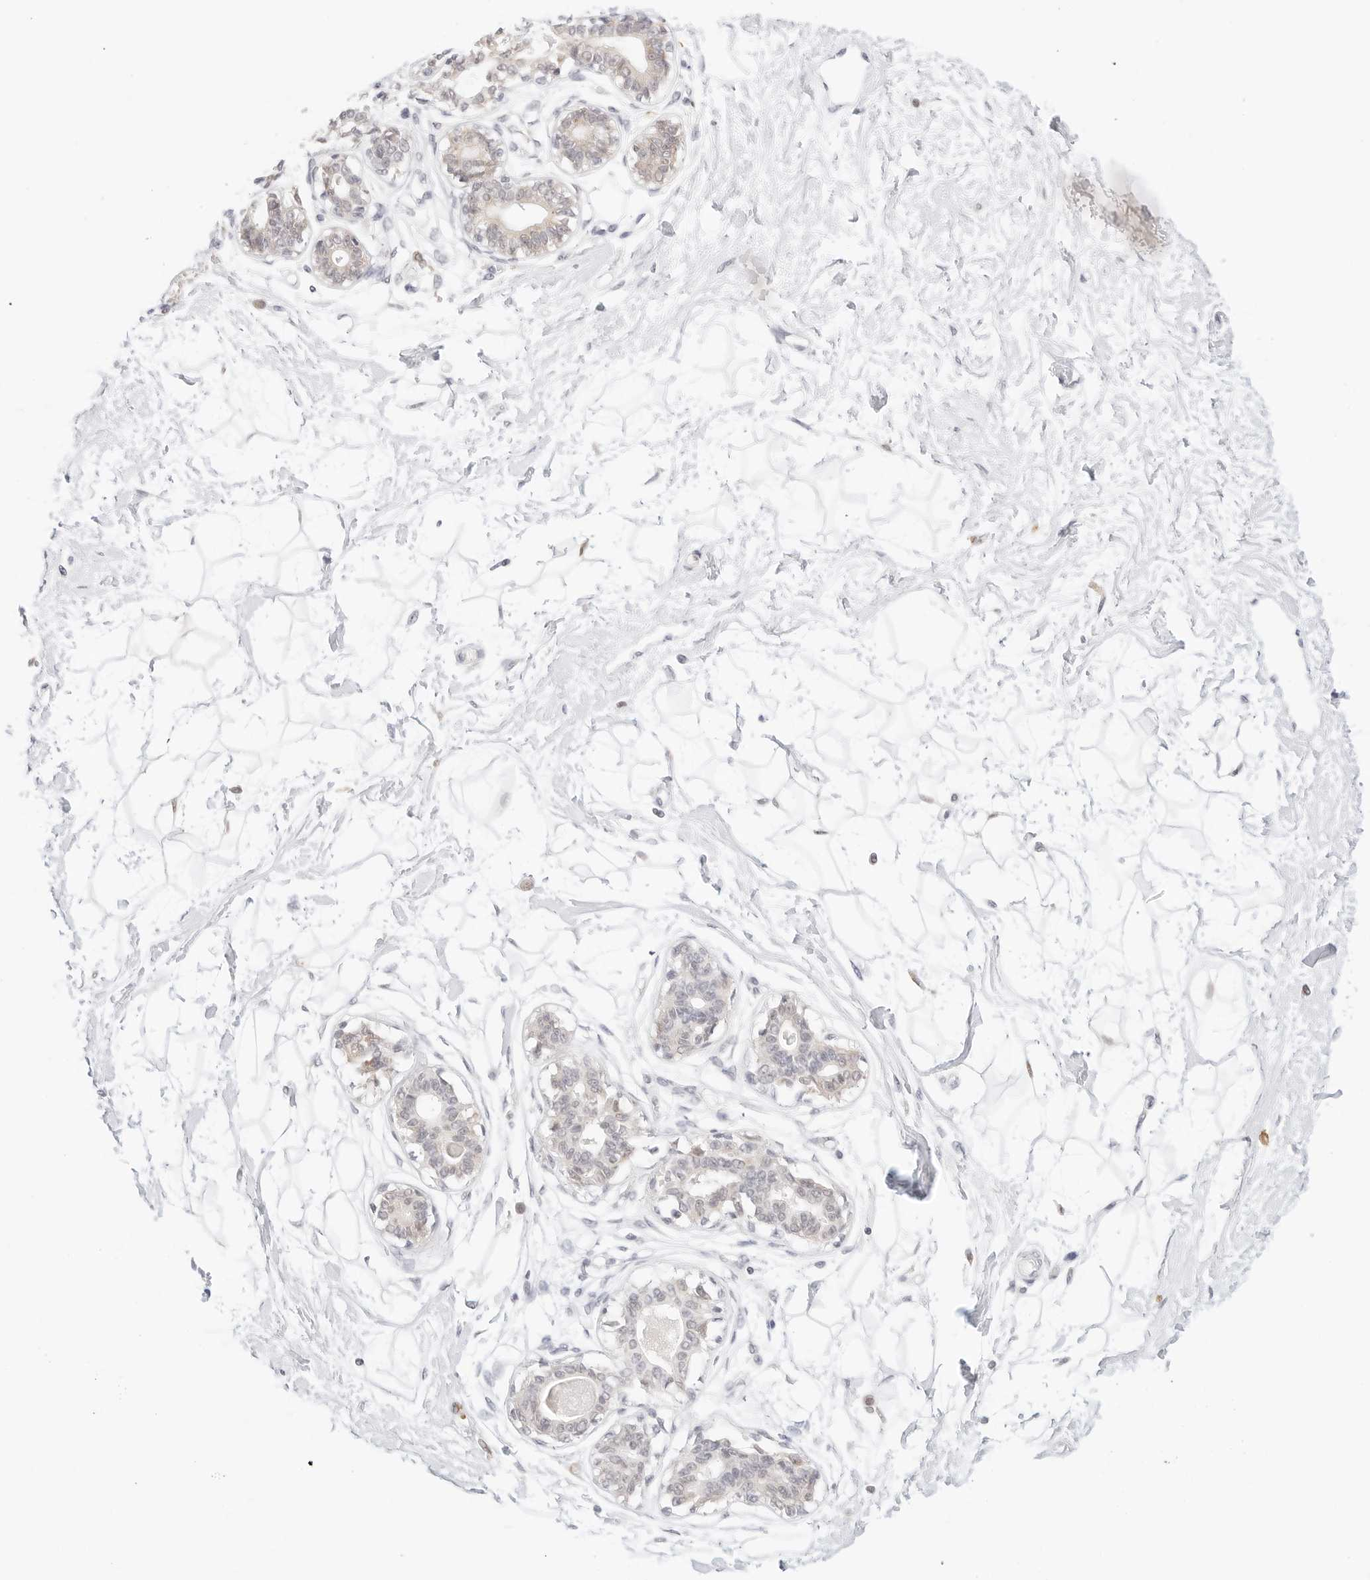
{"staining": {"intensity": "negative", "quantity": "none", "location": "none"}, "tissue": "breast", "cell_type": "Adipocytes", "image_type": "normal", "snomed": [{"axis": "morphology", "description": "Normal tissue, NOS"}, {"axis": "topography", "description": "Breast"}], "caption": "High magnification brightfield microscopy of normal breast stained with DAB (brown) and counterstained with hematoxylin (blue): adipocytes show no significant expression. Brightfield microscopy of immunohistochemistry stained with DAB (3,3'-diaminobenzidine) (brown) and hematoxylin (blue), captured at high magnification.", "gene": "ERO1B", "patient": {"sex": "female", "age": 45}}